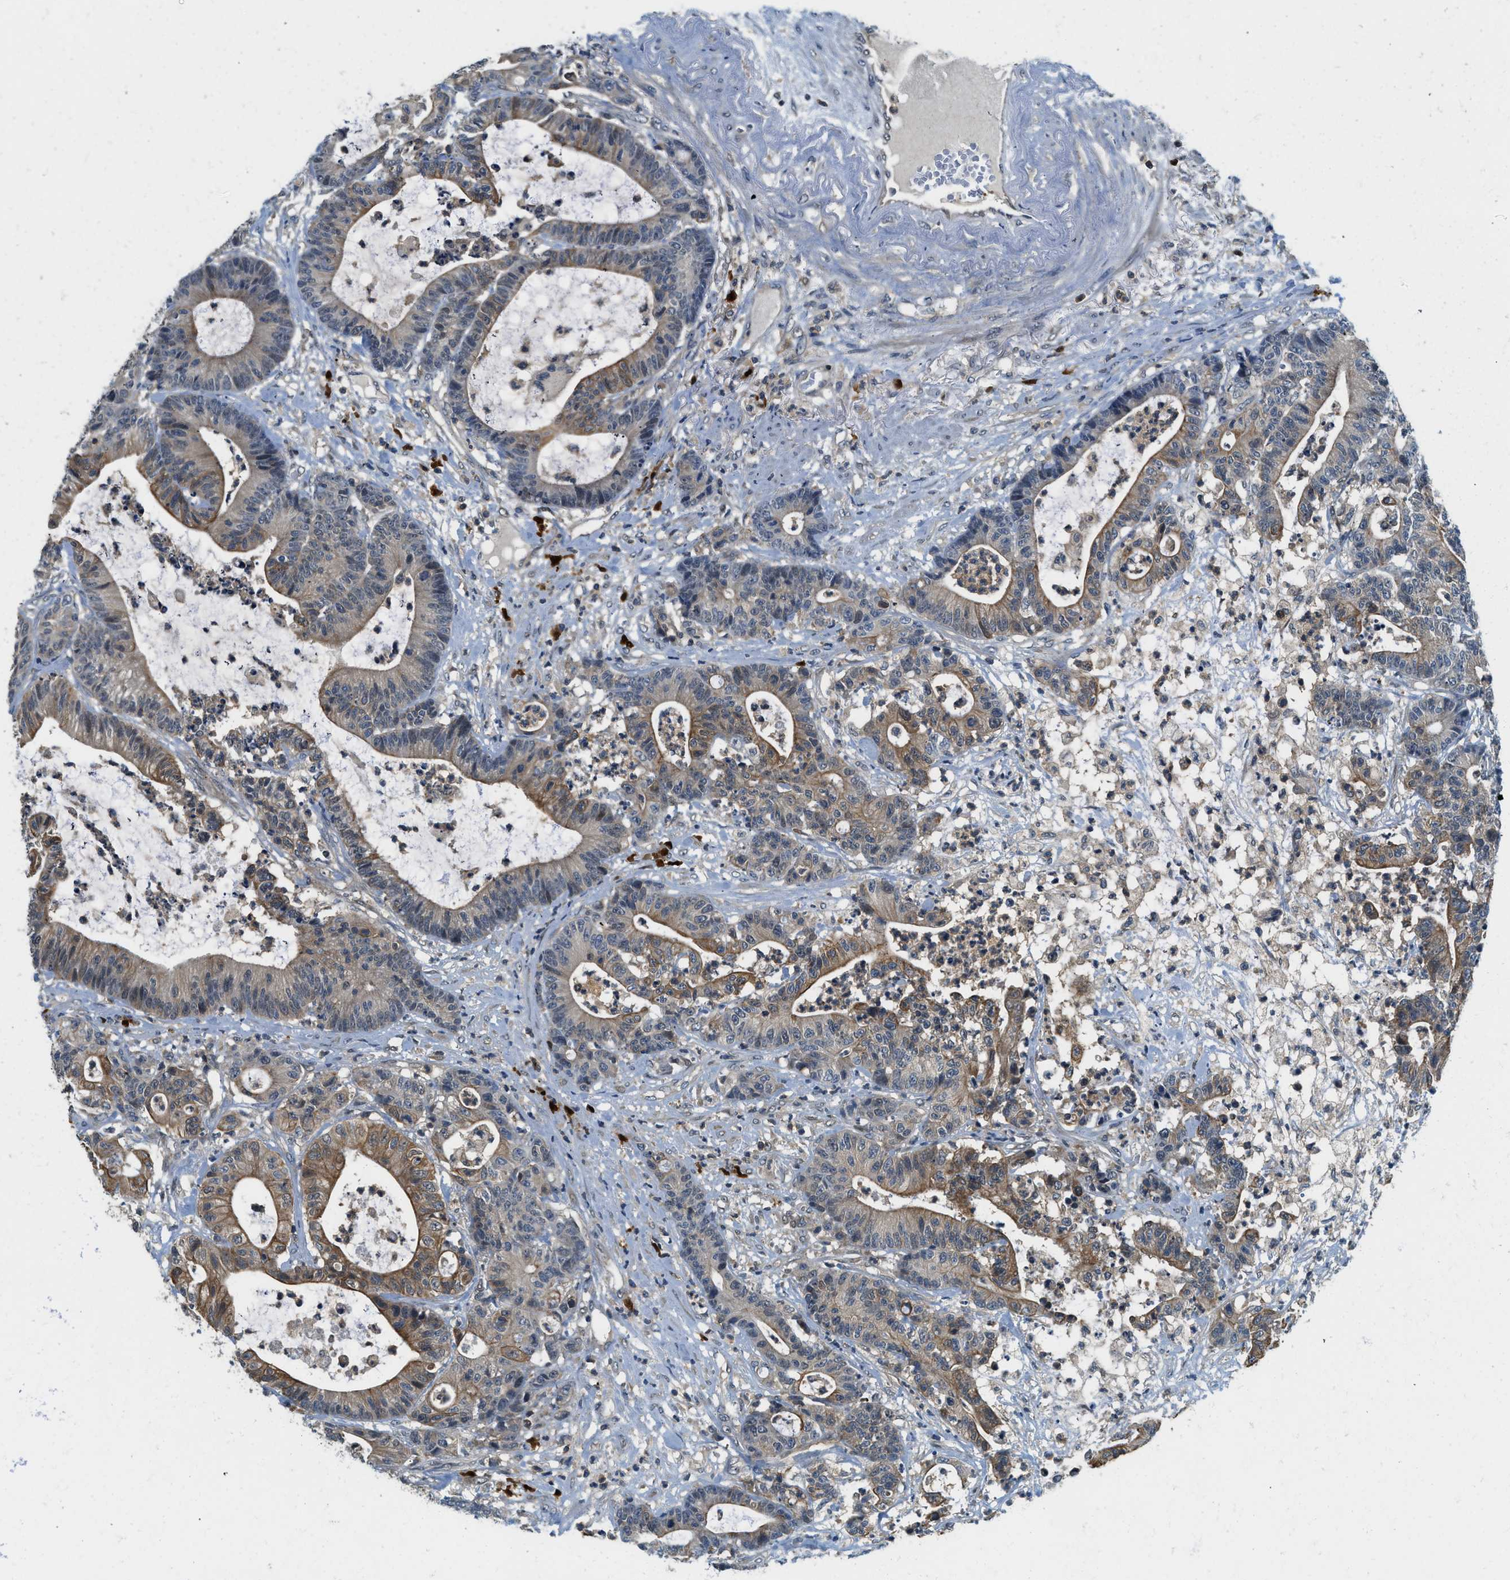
{"staining": {"intensity": "moderate", "quantity": ">75%", "location": "cytoplasmic/membranous"}, "tissue": "colorectal cancer", "cell_type": "Tumor cells", "image_type": "cancer", "snomed": [{"axis": "morphology", "description": "Adenocarcinoma, NOS"}, {"axis": "topography", "description": "Colon"}], "caption": "Immunohistochemistry (IHC) staining of adenocarcinoma (colorectal), which demonstrates medium levels of moderate cytoplasmic/membranous positivity in approximately >75% of tumor cells indicating moderate cytoplasmic/membranous protein staining. The staining was performed using DAB (3,3'-diaminobenzidine) (brown) for protein detection and nuclei were counterstained in hematoxylin (blue).", "gene": "GMPPB", "patient": {"sex": "female", "age": 84}}